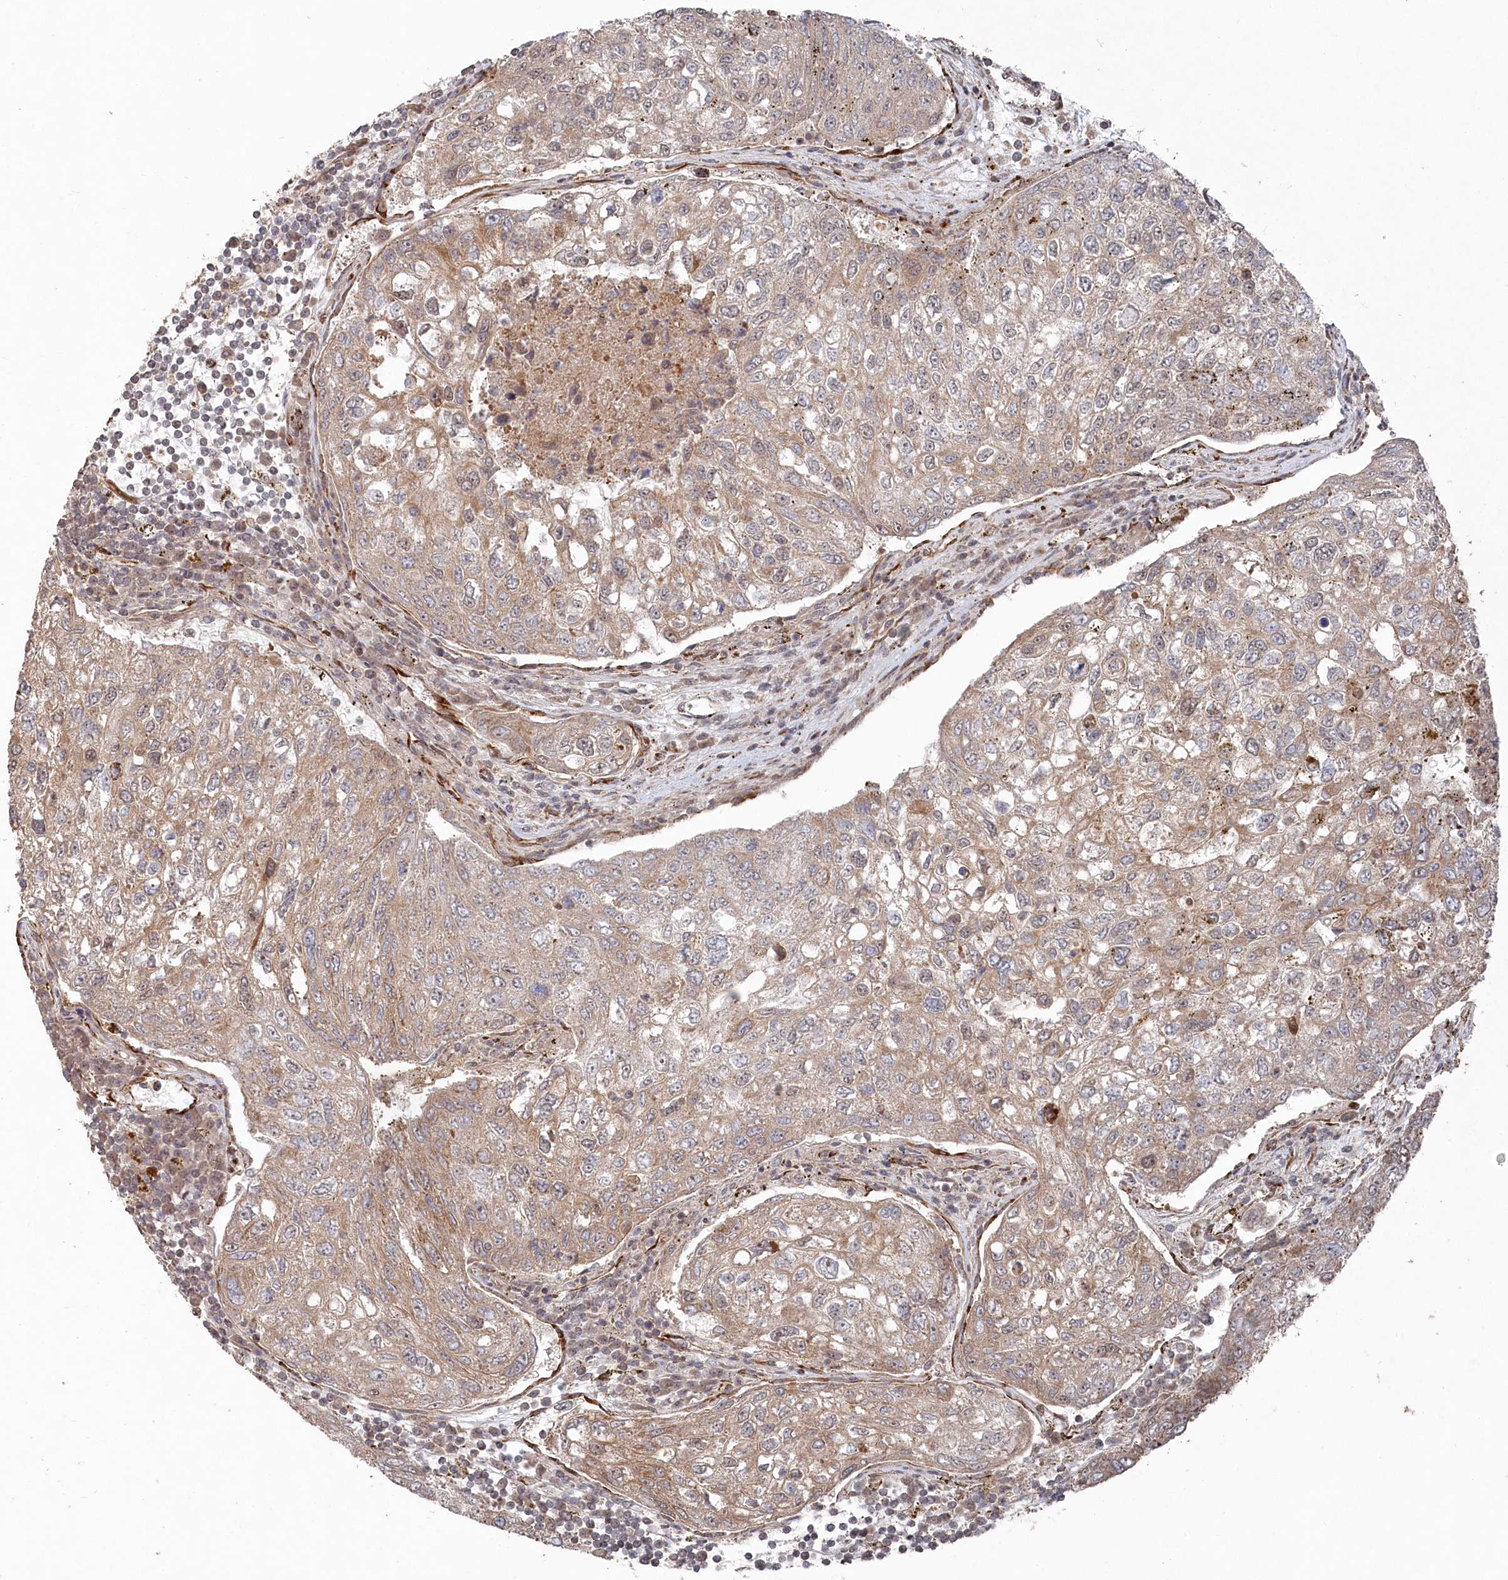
{"staining": {"intensity": "weak", "quantity": "25%-75%", "location": "cytoplasmic/membranous"}, "tissue": "urothelial cancer", "cell_type": "Tumor cells", "image_type": "cancer", "snomed": [{"axis": "morphology", "description": "Urothelial carcinoma, High grade"}, {"axis": "topography", "description": "Lymph node"}, {"axis": "topography", "description": "Urinary bladder"}], "caption": "Urothelial carcinoma (high-grade) stained for a protein (brown) exhibits weak cytoplasmic/membranous positive positivity in about 25%-75% of tumor cells.", "gene": "POLR3A", "patient": {"sex": "male", "age": 51}}